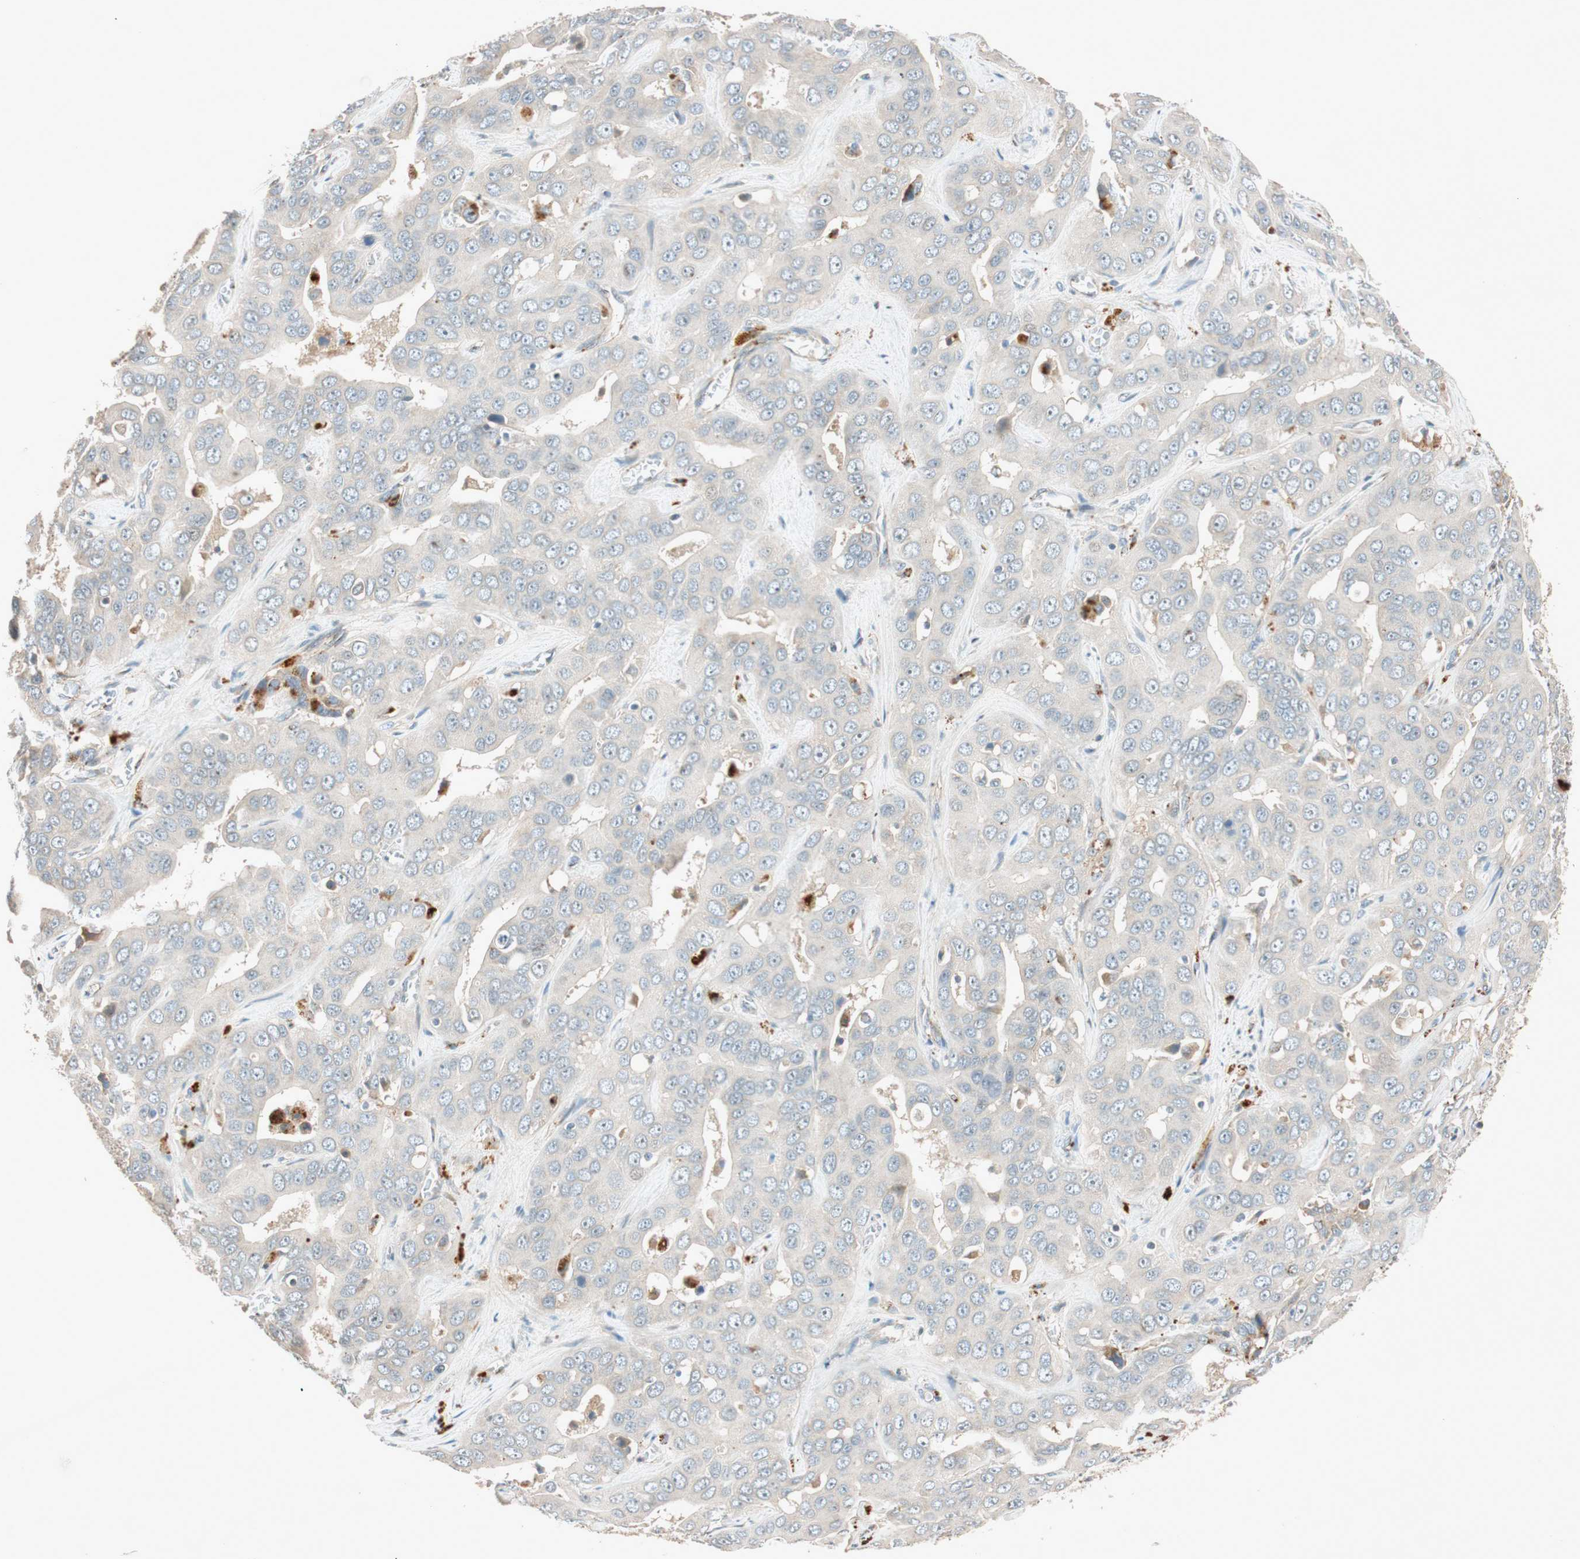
{"staining": {"intensity": "negative", "quantity": "none", "location": "none"}, "tissue": "liver cancer", "cell_type": "Tumor cells", "image_type": "cancer", "snomed": [{"axis": "morphology", "description": "Cholangiocarcinoma"}, {"axis": "topography", "description": "Liver"}], "caption": "This is a micrograph of IHC staining of liver cancer, which shows no expression in tumor cells.", "gene": "EPHA6", "patient": {"sex": "female", "age": 52}}